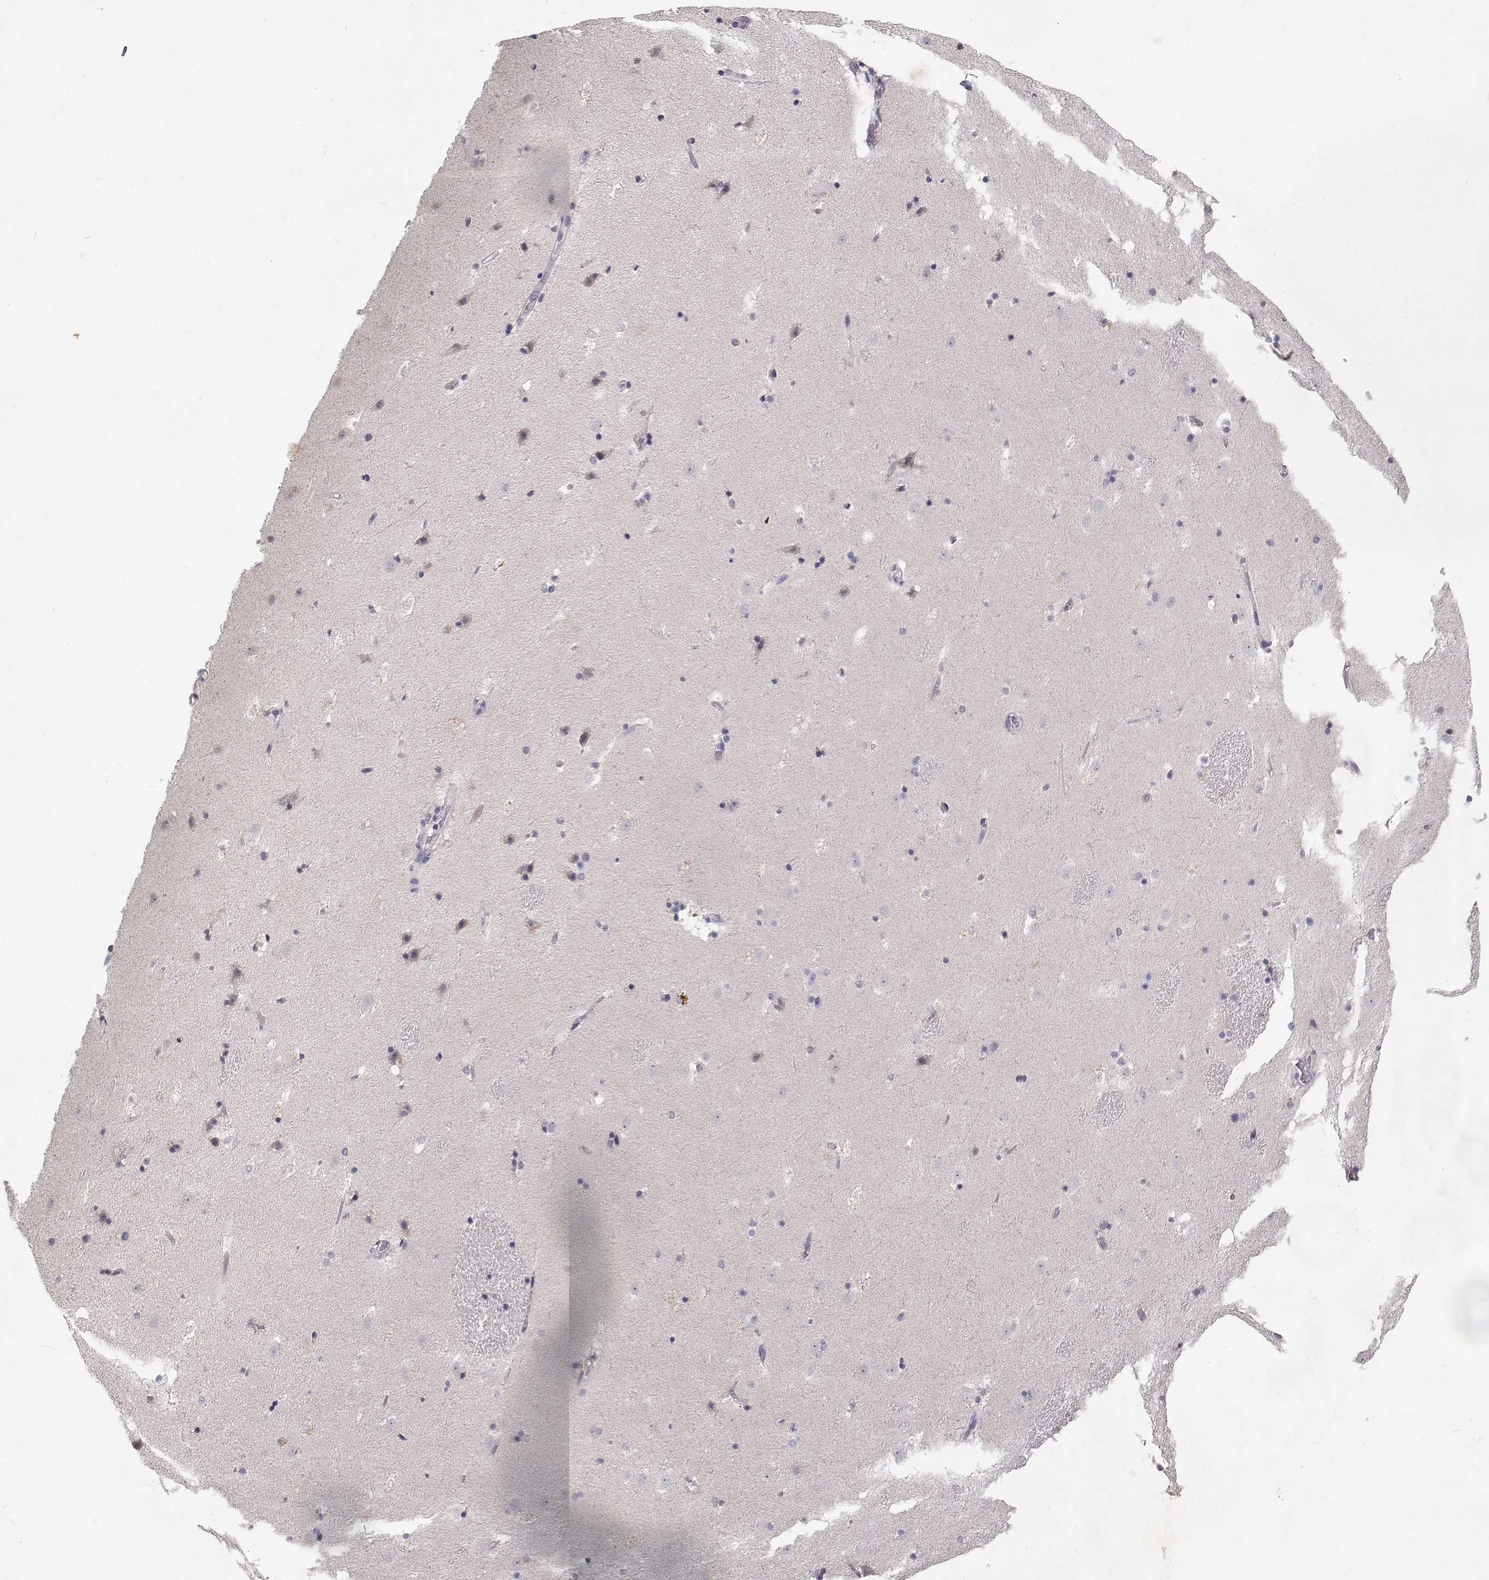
{"staining": {"intensity": "negative", "quantity": "none", "location": "none"}, "tissue": "caudate", "cell_type": "Glial cells", "image_type": "normal", "snomed": [{"axis": "morphology", "description": "Normal tissue, NOS"}, {"axis": "topography", "description": "Lateral ventricle wall"}], "caption": "Benign caudate was stained to show a protein in brown. There is no significant expression in glial cells. (Brightfield microscopy of DAB immunohistochemistry (IHC) at high magnification).", "gene": "TRIM60", "patient": {"sex": "male", "age": 37}}